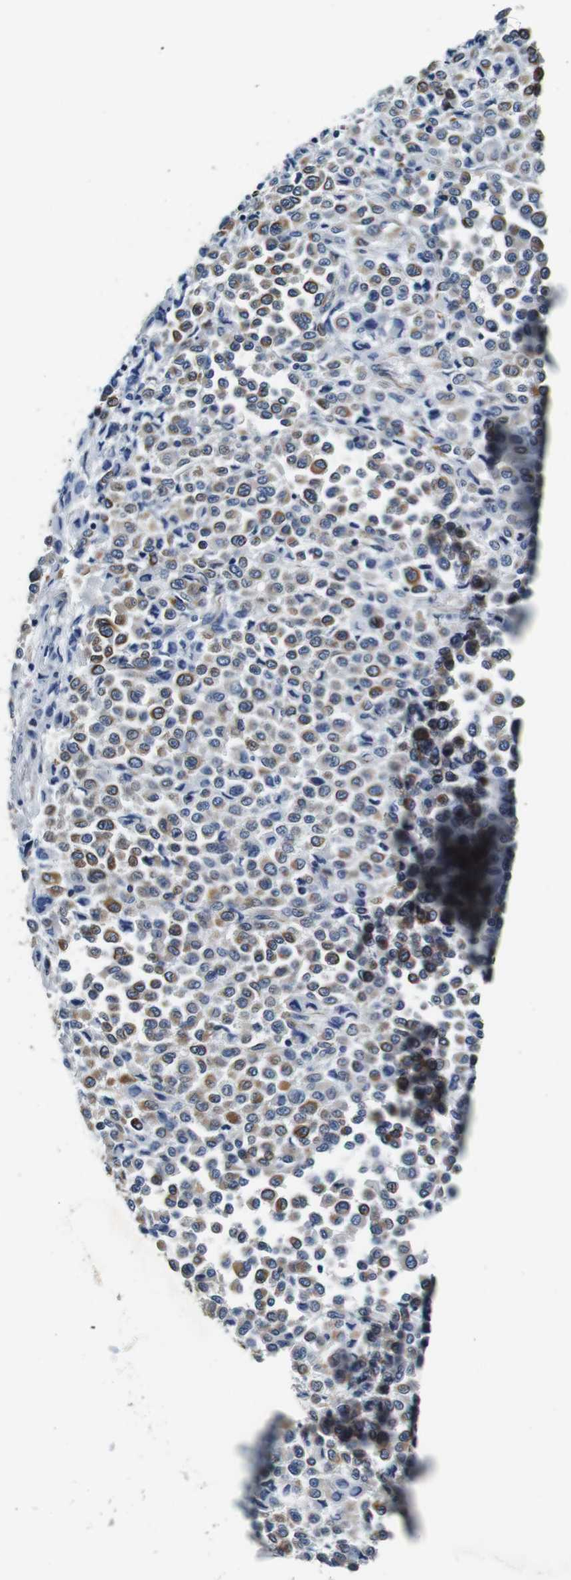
{"staining": {"intensity": "moderate", "quantity": "<25%", "location": "cytoplasmic/membranous"}, "tissue": "melanoma", "cell_type": "Tumor cells", "image_type": "cancer", "snomed": [{"axis": "morphology", "description": "Malignant melanoma, Metastatic site"}, {"axis": "topography", "description": "Pancreas"}], "caption": "Immunohistochemistry histopathology image of human melanoma stained for a protein (brown), which exhibits low levels of moderate cytoplasmic/membranous expression in about <25% of tumor cells.", "gene": "GJE1", "patient": {"sex": "female", "age": 30}}